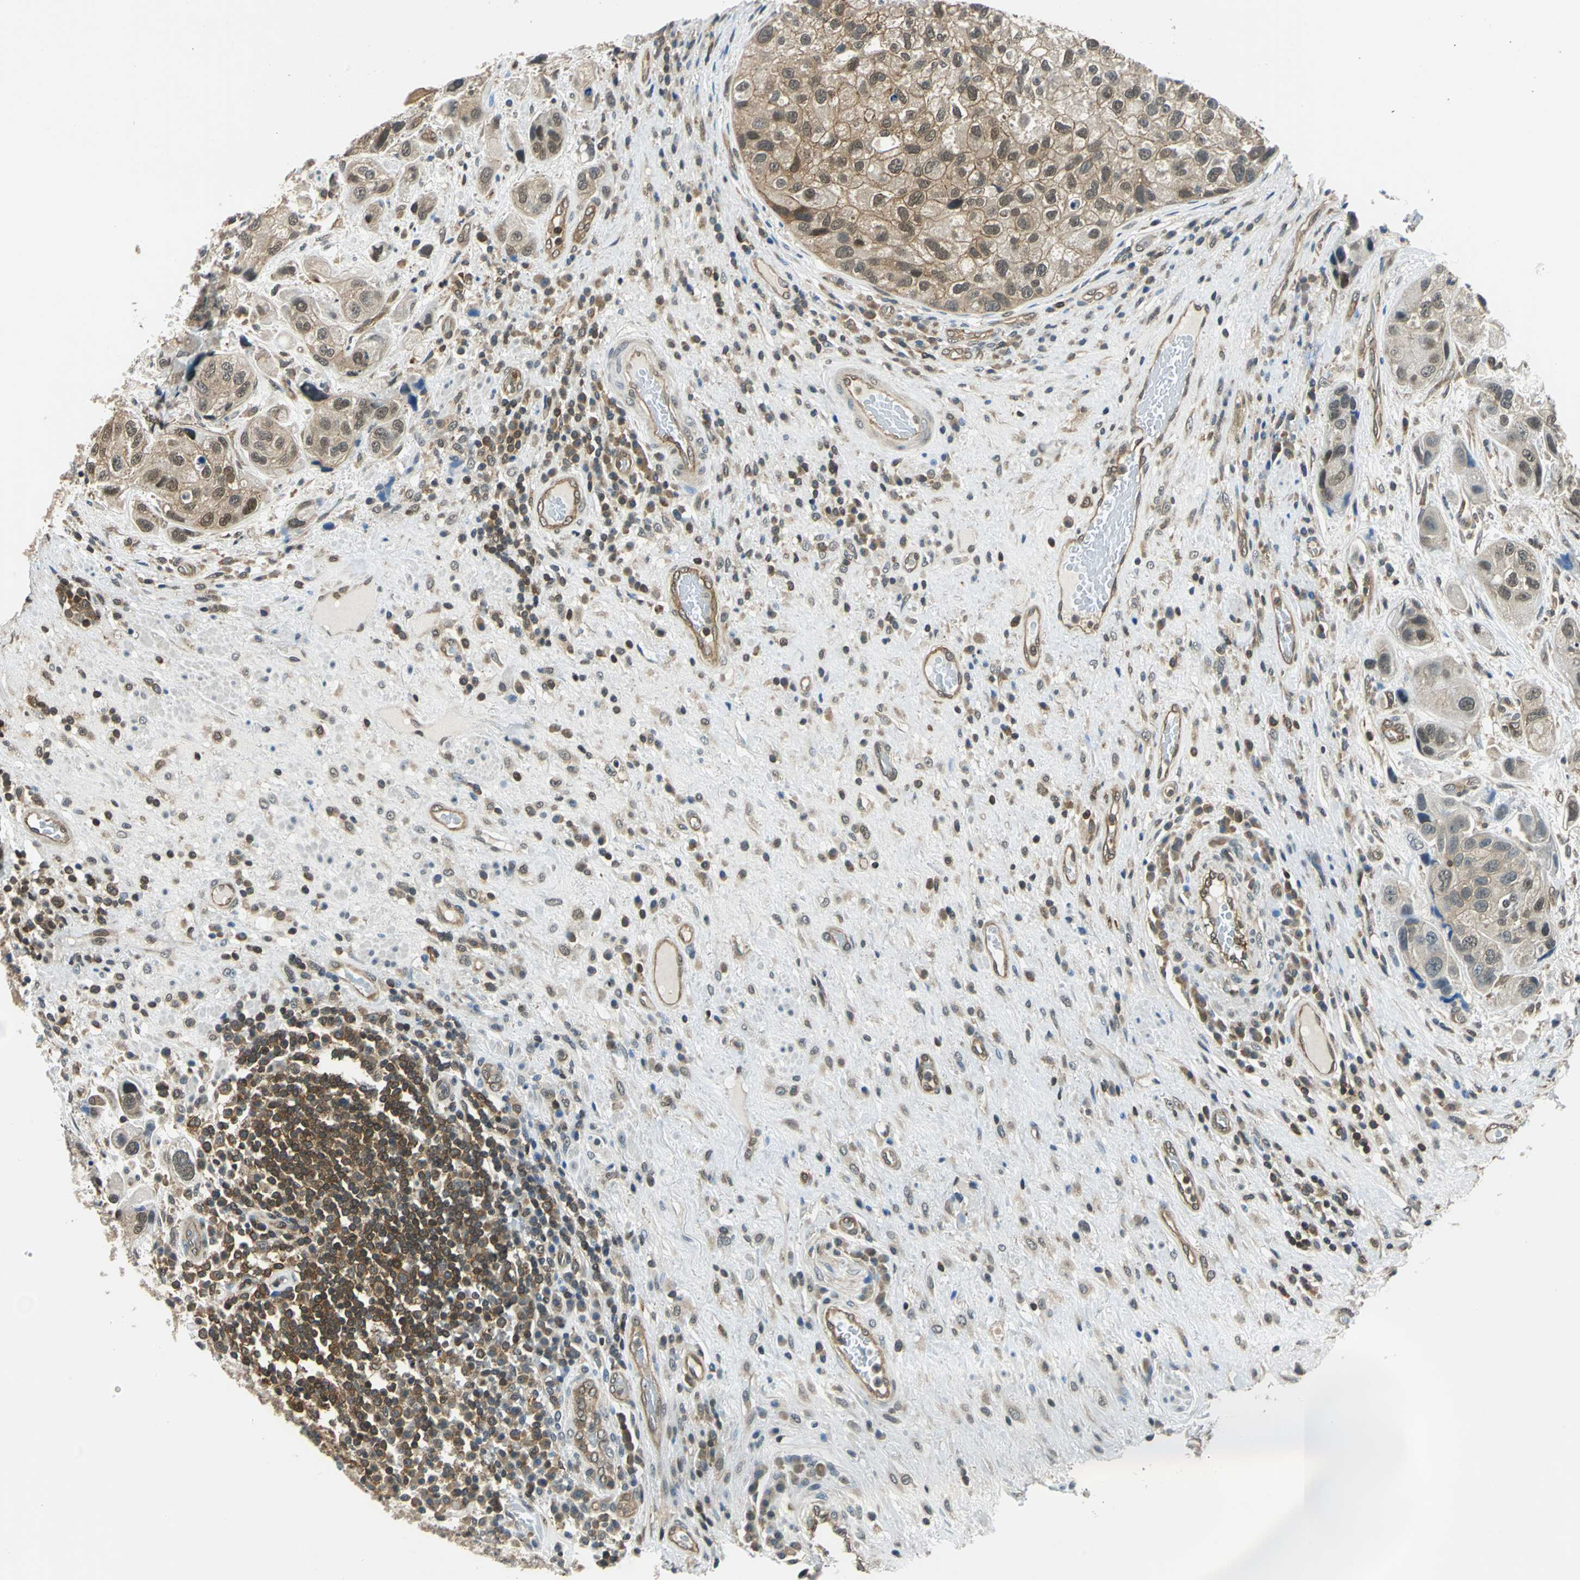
{"staining": {"intensity": "moderate", "quantity": ">75%", "location": "cytoplasmic/membranous,nuclear"}, "tissue": "urothelial cancer", "cell_type": "Tumor cells", "image_type": "cancer", "snomed": [{"axis": "morphology", "description": "Urothelial carcinoma, High grade"}, {"axis": "topography", "description": "Urinary bladder"}], "caption": "The histopathology image demonstrates staining of urothelial cancer, revealing moderate cytoplasmic/membranous and nuclear protein positivity (brown color) within tumor cells.", "gene": "ARPC3", "patient": {"sex": "female", "age": 64}}